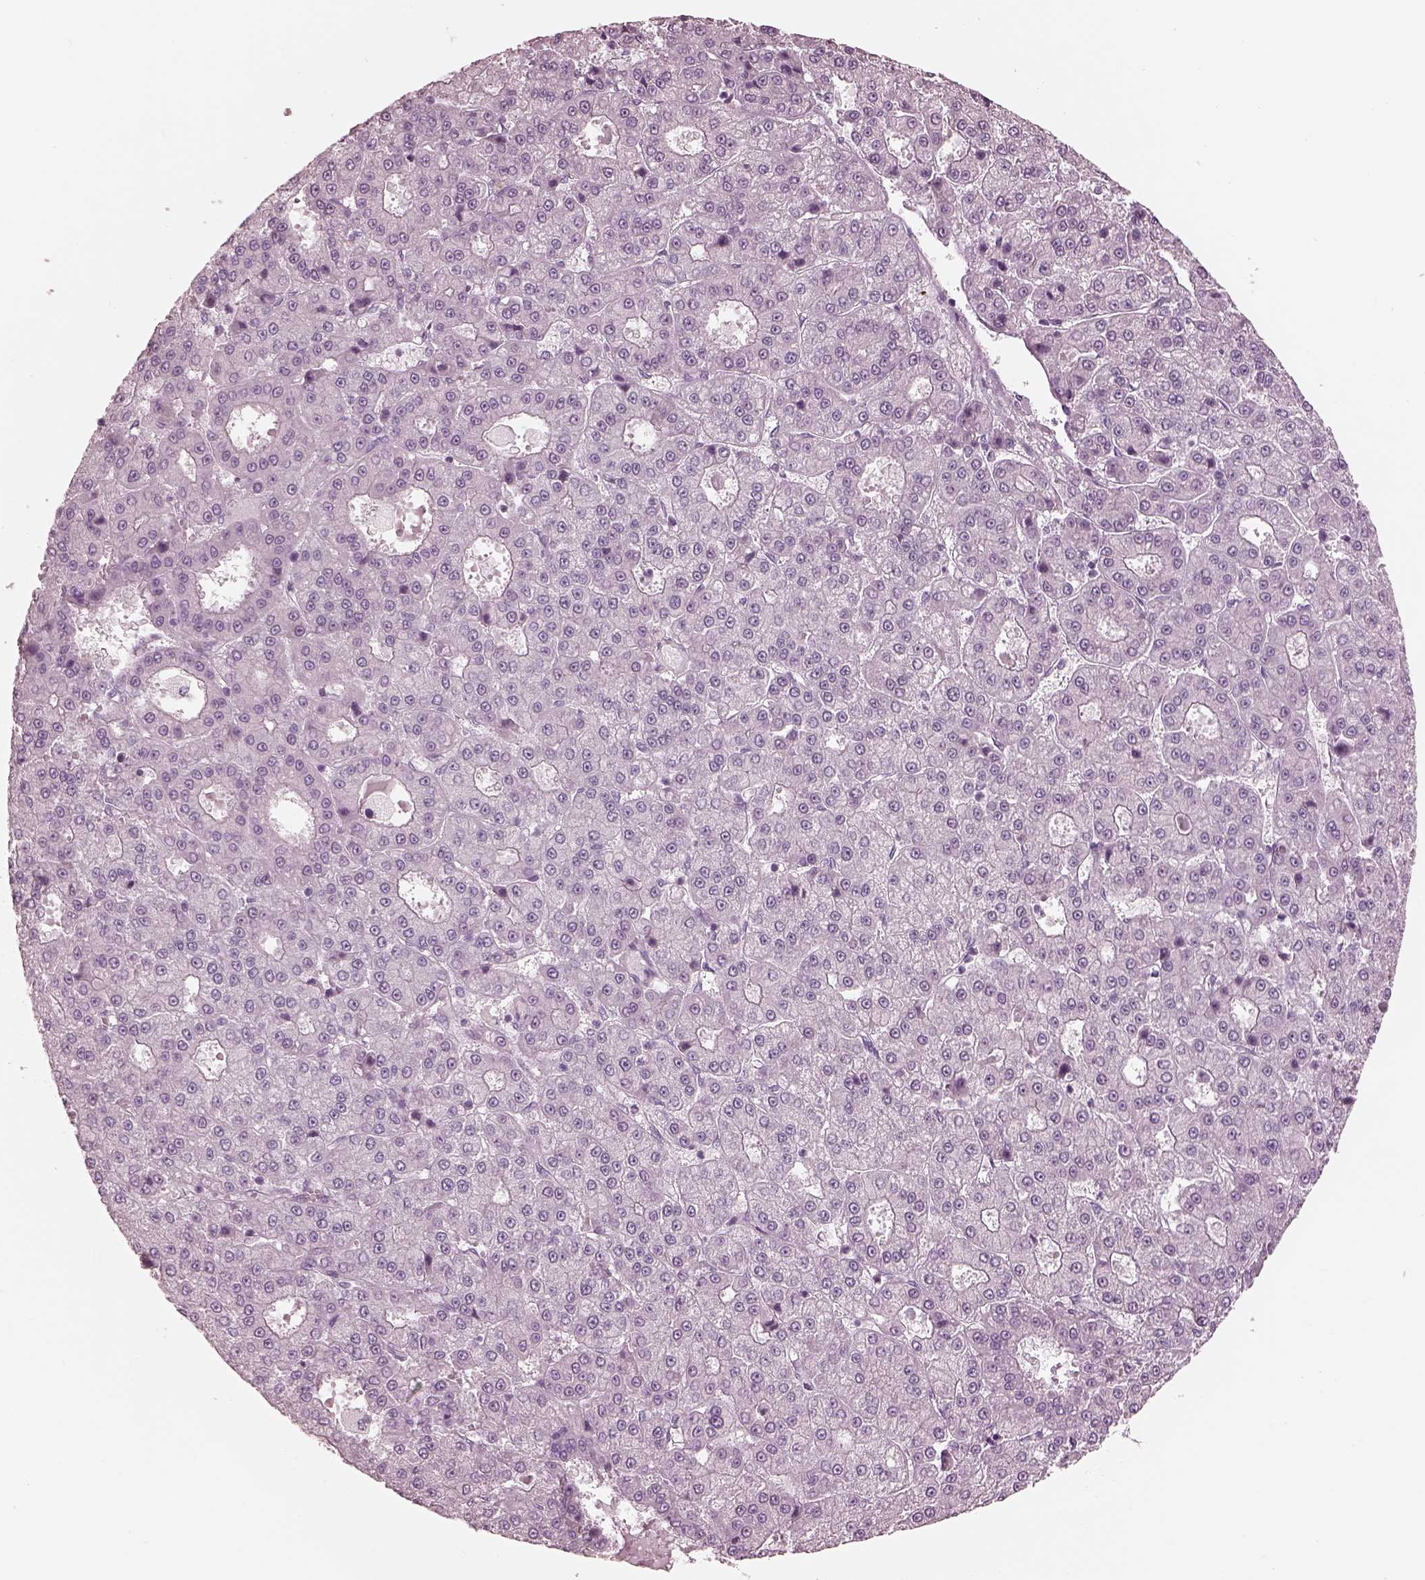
{"staining": {"intensity": "negative", "quantity": "none", "location": "none"}, "tissue": "liver cancer", "cell_type": "Tumor cells", "image_type": "cancer", "snomed": [{"axis": "morphology", "description": "Carcinoma, Hepatocellular, NOS"}, {"axis": "topography", "description": "Liver"}], "caption": "Tumor cells show no significant protein staining in hepatocellular carcinoma (liver).", "gene": "KRTAP24-1", "patient": {"sex": "male", "age": 70}}